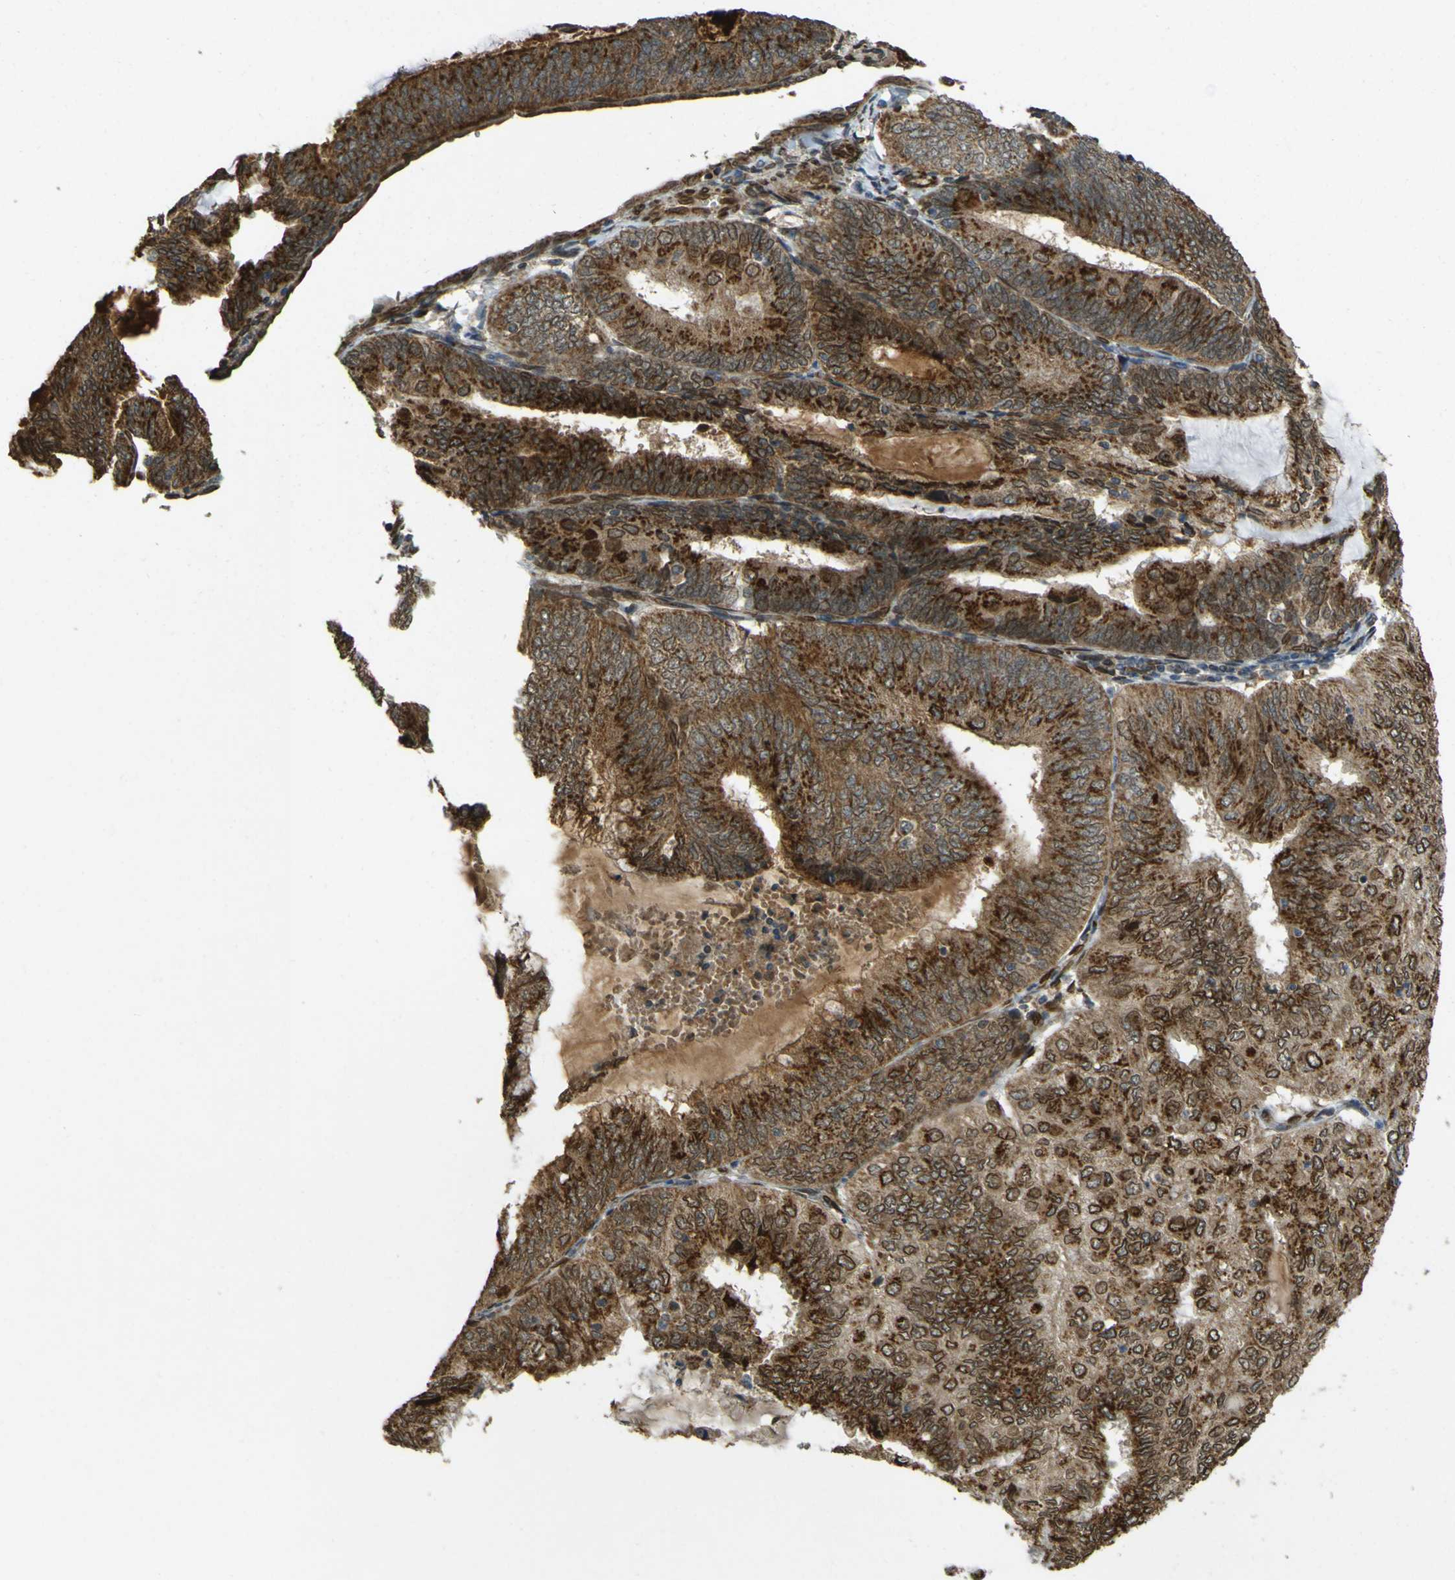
{"staining": {"intensity": "strong", "quantity": ">75%", "location": "cytoplasmic/membranous"}, "tissue": "endometrial cancer", "cell_type": "Tumor cells", "image_type": "cancer", "snomed": [{"axis": "morphology", "description": "Adenocarcinoma, NOS"}, {"axis": "topography", "description": "Endometrium"}], "caption": "IHC of endometrial cancer (adenocarcinoma) displays high levels of strong cytoplasmic/membranous staining in approximately >75% of tumor cells.", "gene": "GALNT1", "patient": {"sex": "female", "age": 81}}